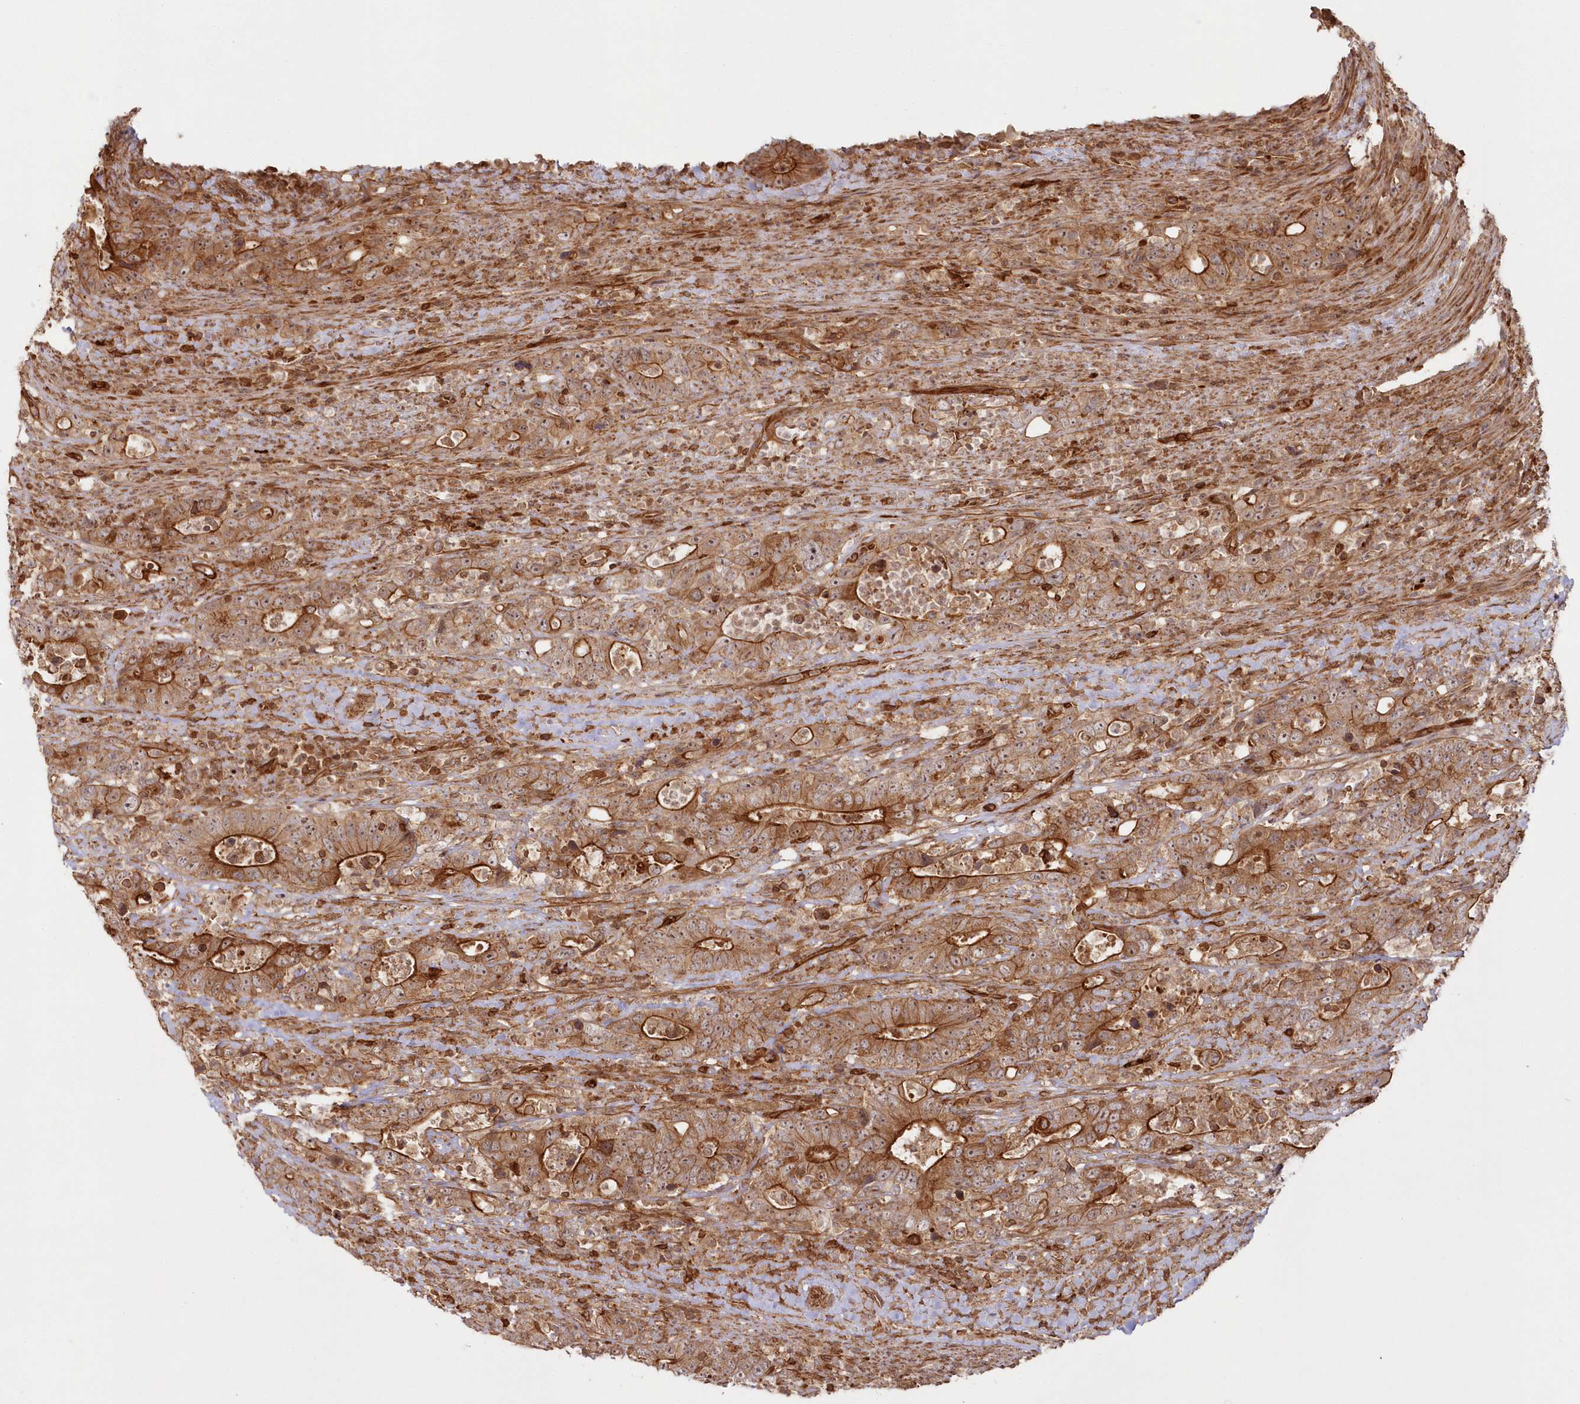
{"staining": {"intensity": "strong", "quantity": ">75%", "location": "cytoplasmic/membranous"}, "tissue": "colorectal cancer", "cell_type": "Tumor cells", "image_type": "cancer", "snomed": [{"axis": "morphology", "description": "Adenocarcinoma, NOS"}, {"axis": "topography", "description": "Colon"}], "caption": "This micrograph demonstrates colorectal cancer (adenocarcinoma) stained with IHC to label a protein in brown. The cytoplasmic/membranous of tumor cells show strong positivity for the protein. Nuclei are counter-stained blue.", "gene": "RGCC", "patient": {"sex": "female", "age": 75}}